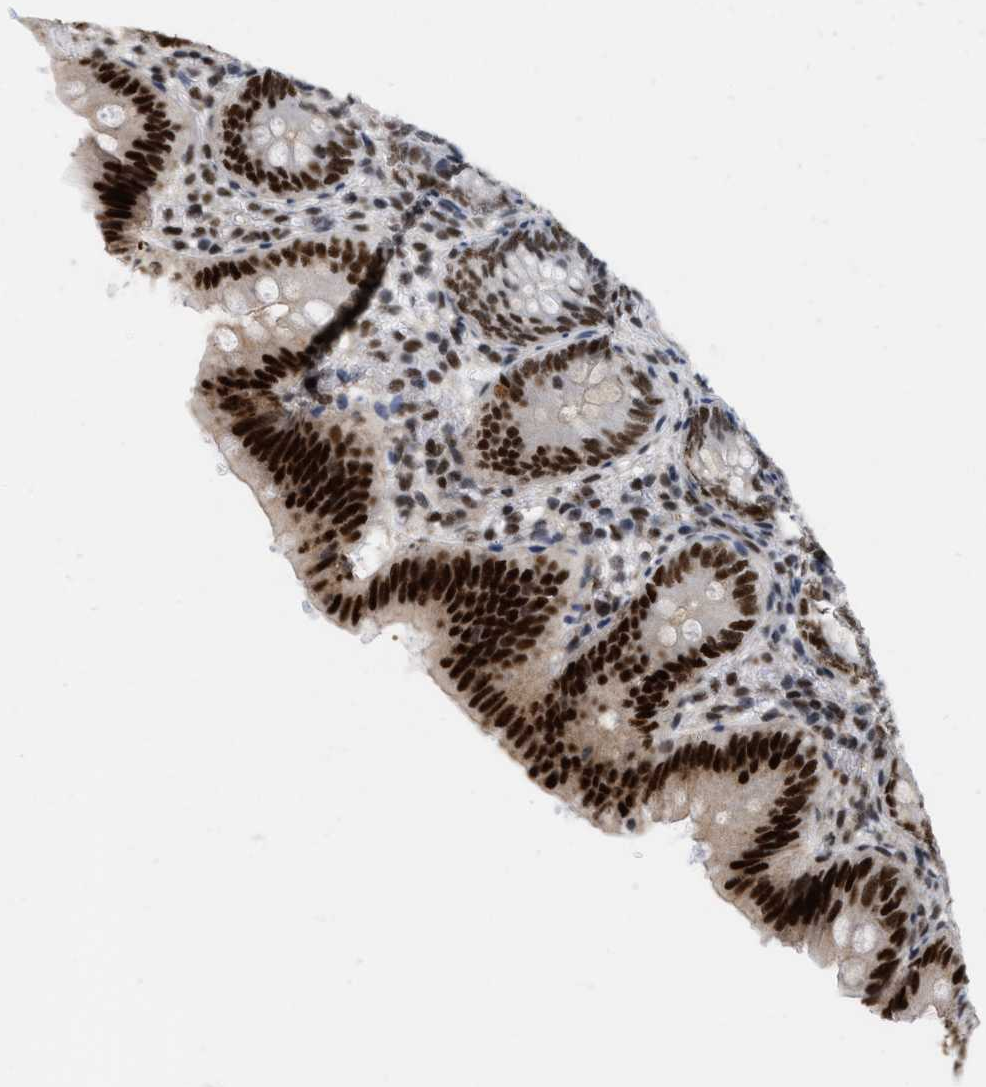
{"staining": {"intensity": "strong", "quantity": ">75%", "location": "nuclear"}, "tissue": "appendix", "cell_type": "Glandular cells", "image_type": "normal", "snomed": [{"axis": "morphology", "description": "Normal tissue, NOS"}, {"axis": "topography", "description": "Appendix"}], "caption": "Immunohistochemical staining of benign human appendix exhibits high levels of strong nuclear staining in approximately >75% of glandular cells. Ihc stains the protein of interest in brown and the nuclei are stained blue.", "gene": "MIER1", "patient": {"sex": "male", "age": 1}}